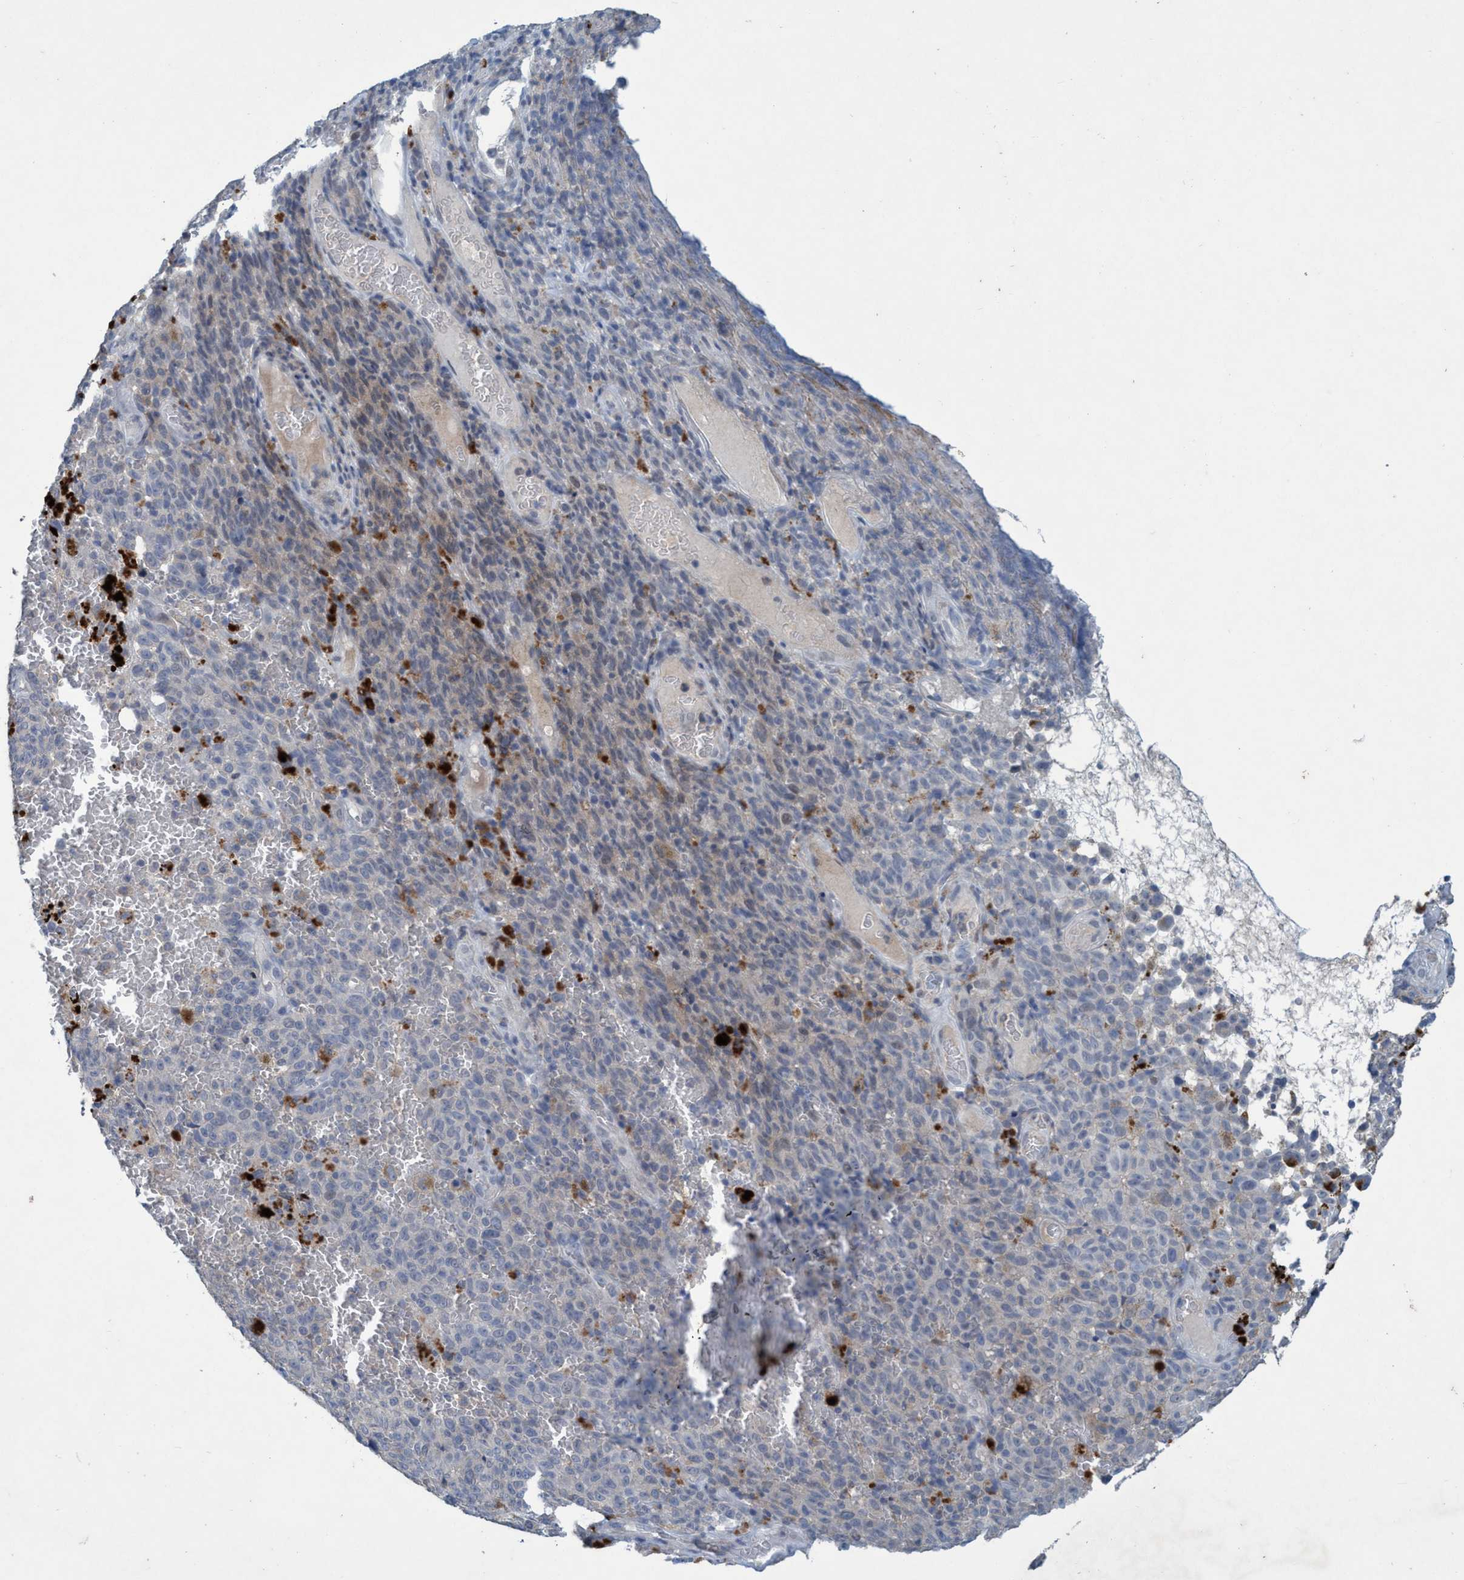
{"staining": {"intensity": "weak", "quantity": "<25%", "location": "cytoplasmic/membranous"}, "tissue": "melanoma", "cell_type": "Tumor cells", "image_type": "cancer", "snomed": [{"axis": "morphology", "description": "Malignant melanoma, NOS"}, {"axis": "topography", "description": "Skin"}], "caption": "This is a image of immunohistochemistry (IHC) staining of malignant melanoma, which shows no positivity in tumor cells. (DAB (3,3'-diaminobenzidine) IHC, high magnification).", "gene": "RNF208", "patient": {"sex": "female", "age": 82}}